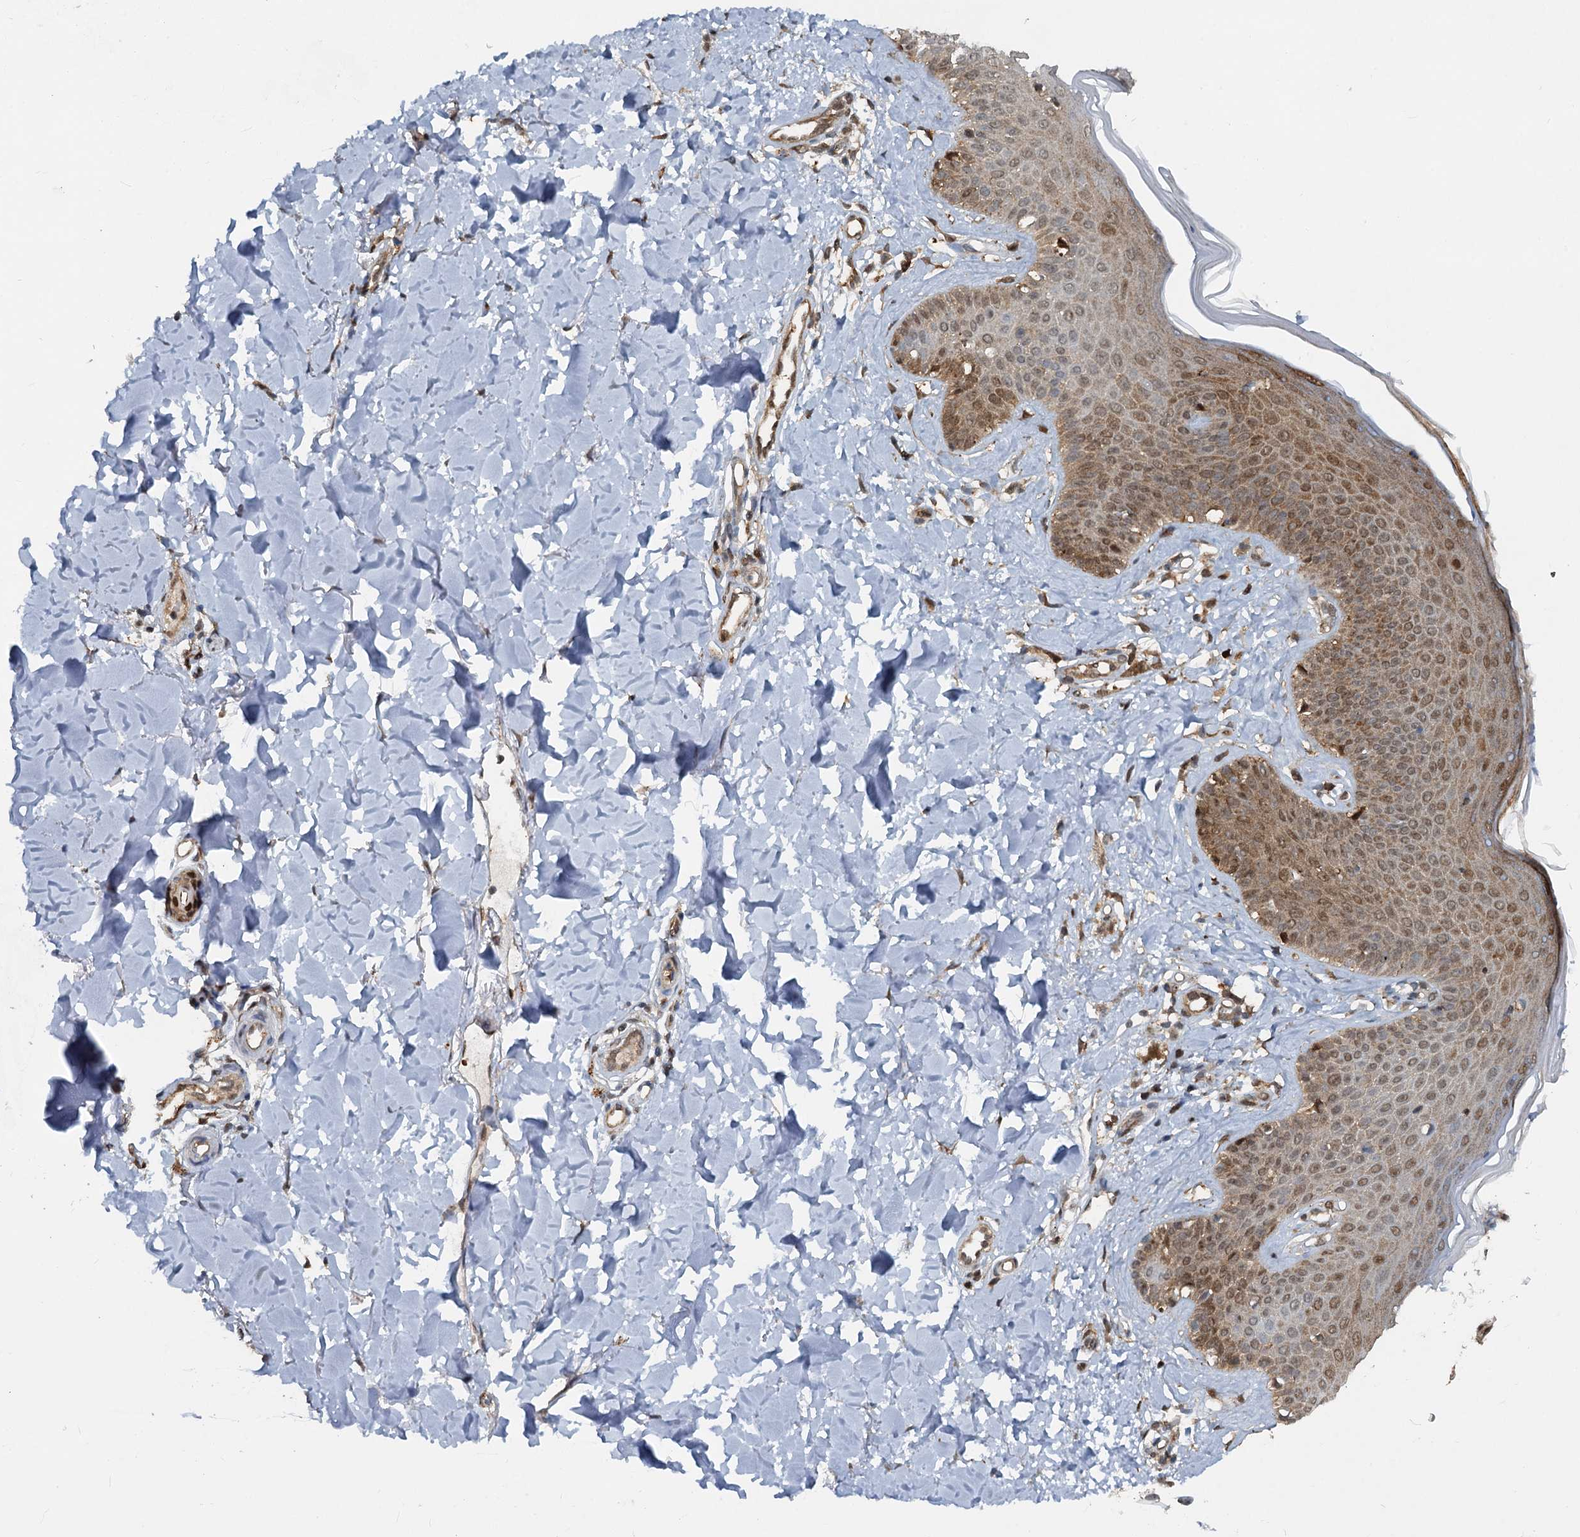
{"staining": {"intensity": "strong", "quantity": ">75%", "location": "cytoplasmic/membranous,nuclear"}, "tissue": "skin", "cell_type": "Fibroblasts", "image_type": "normal", "snomed": [{"axis": "morphology", "description": "Normal tissue, NOS"}, {"axis": "topography", "description": "Skin"}], "caption": "Normal skin displays strong cytoplasmic/membranous,nuclear positivity in approximately >75% of fibroblasts (DAB (3,3'-diaminobenzidine) IHC, brown staining for protein, blue staining for nuclei)..", "gene": "GPI", "patient": {"sex": "male", "age": 52}}